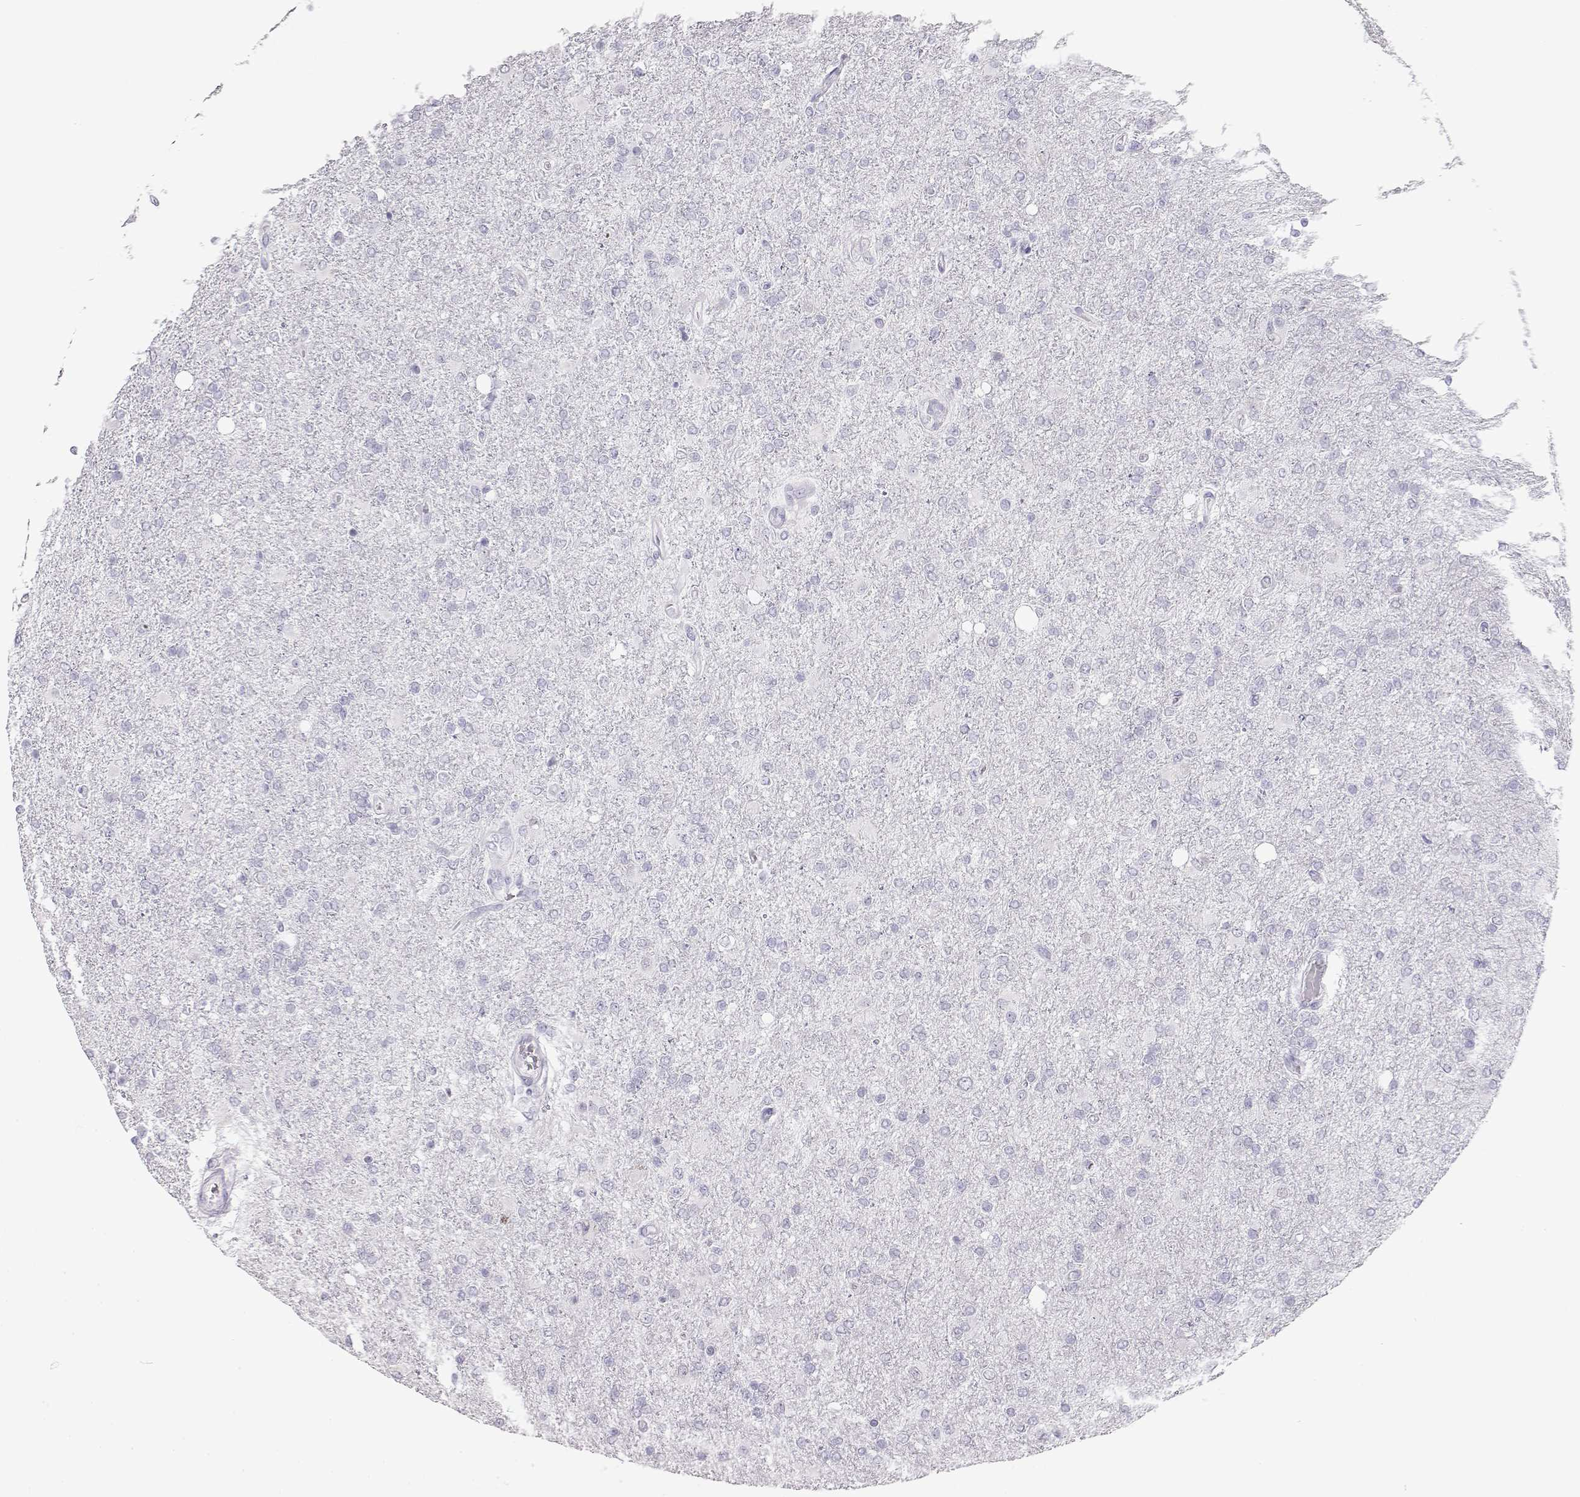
{"staining": {"intensity": "negative", "quantity": "none", "location": "none"}, "tissue": "glioma", "cell_type": "Tumor cells", "image_type": "cancer", "snomed": [{"axis": "morphology", "description": "Glioma, malignant, High grade"}, {"axis": "topography", "description": "Cerebral cortex"}], "caption": "Immunohistochemical staining of glioma demonstrates no significant positivity in tumor cells.", "gene": "TKTL1", "patient": {"sex": "male", "age": 70}}